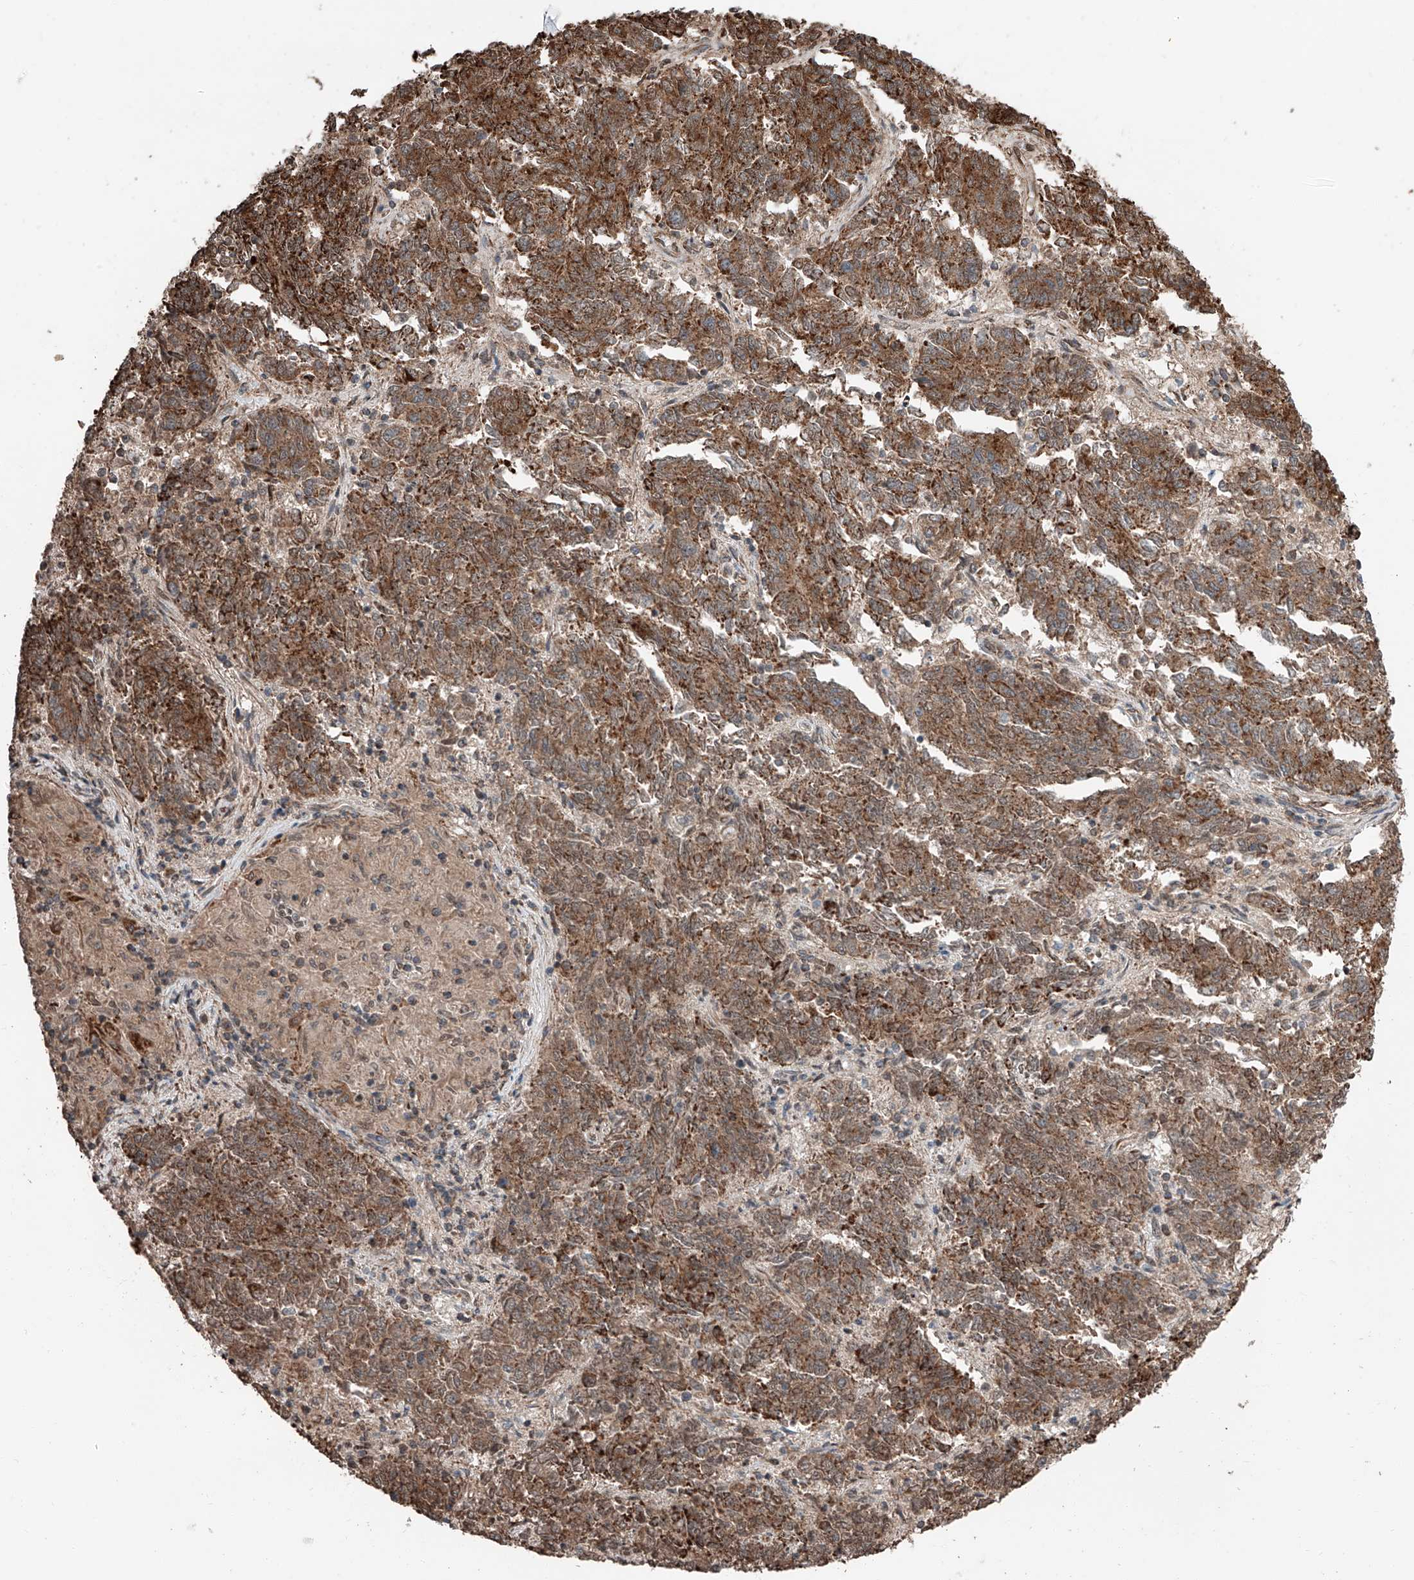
{"staining": {"intensity": "strong", "quantity": ">75%", "location": "cytoplasmic/membranous"}, "tissue": "endometrial cancer", "cell_type": "Tumor cells", "image_type": "cancer", "snomed": [{"axis": "morphology", "description": "Adenocarcinoma, NOS"}, {"axis": "topography", "description": "Endometrium"}], "caption": "Adenocarcinoma (endometrial) stained with a protein marker shows strong staining in tumor cells.", "gene": "ZNF445", "patient": {"sex": "female", "age": 80}}